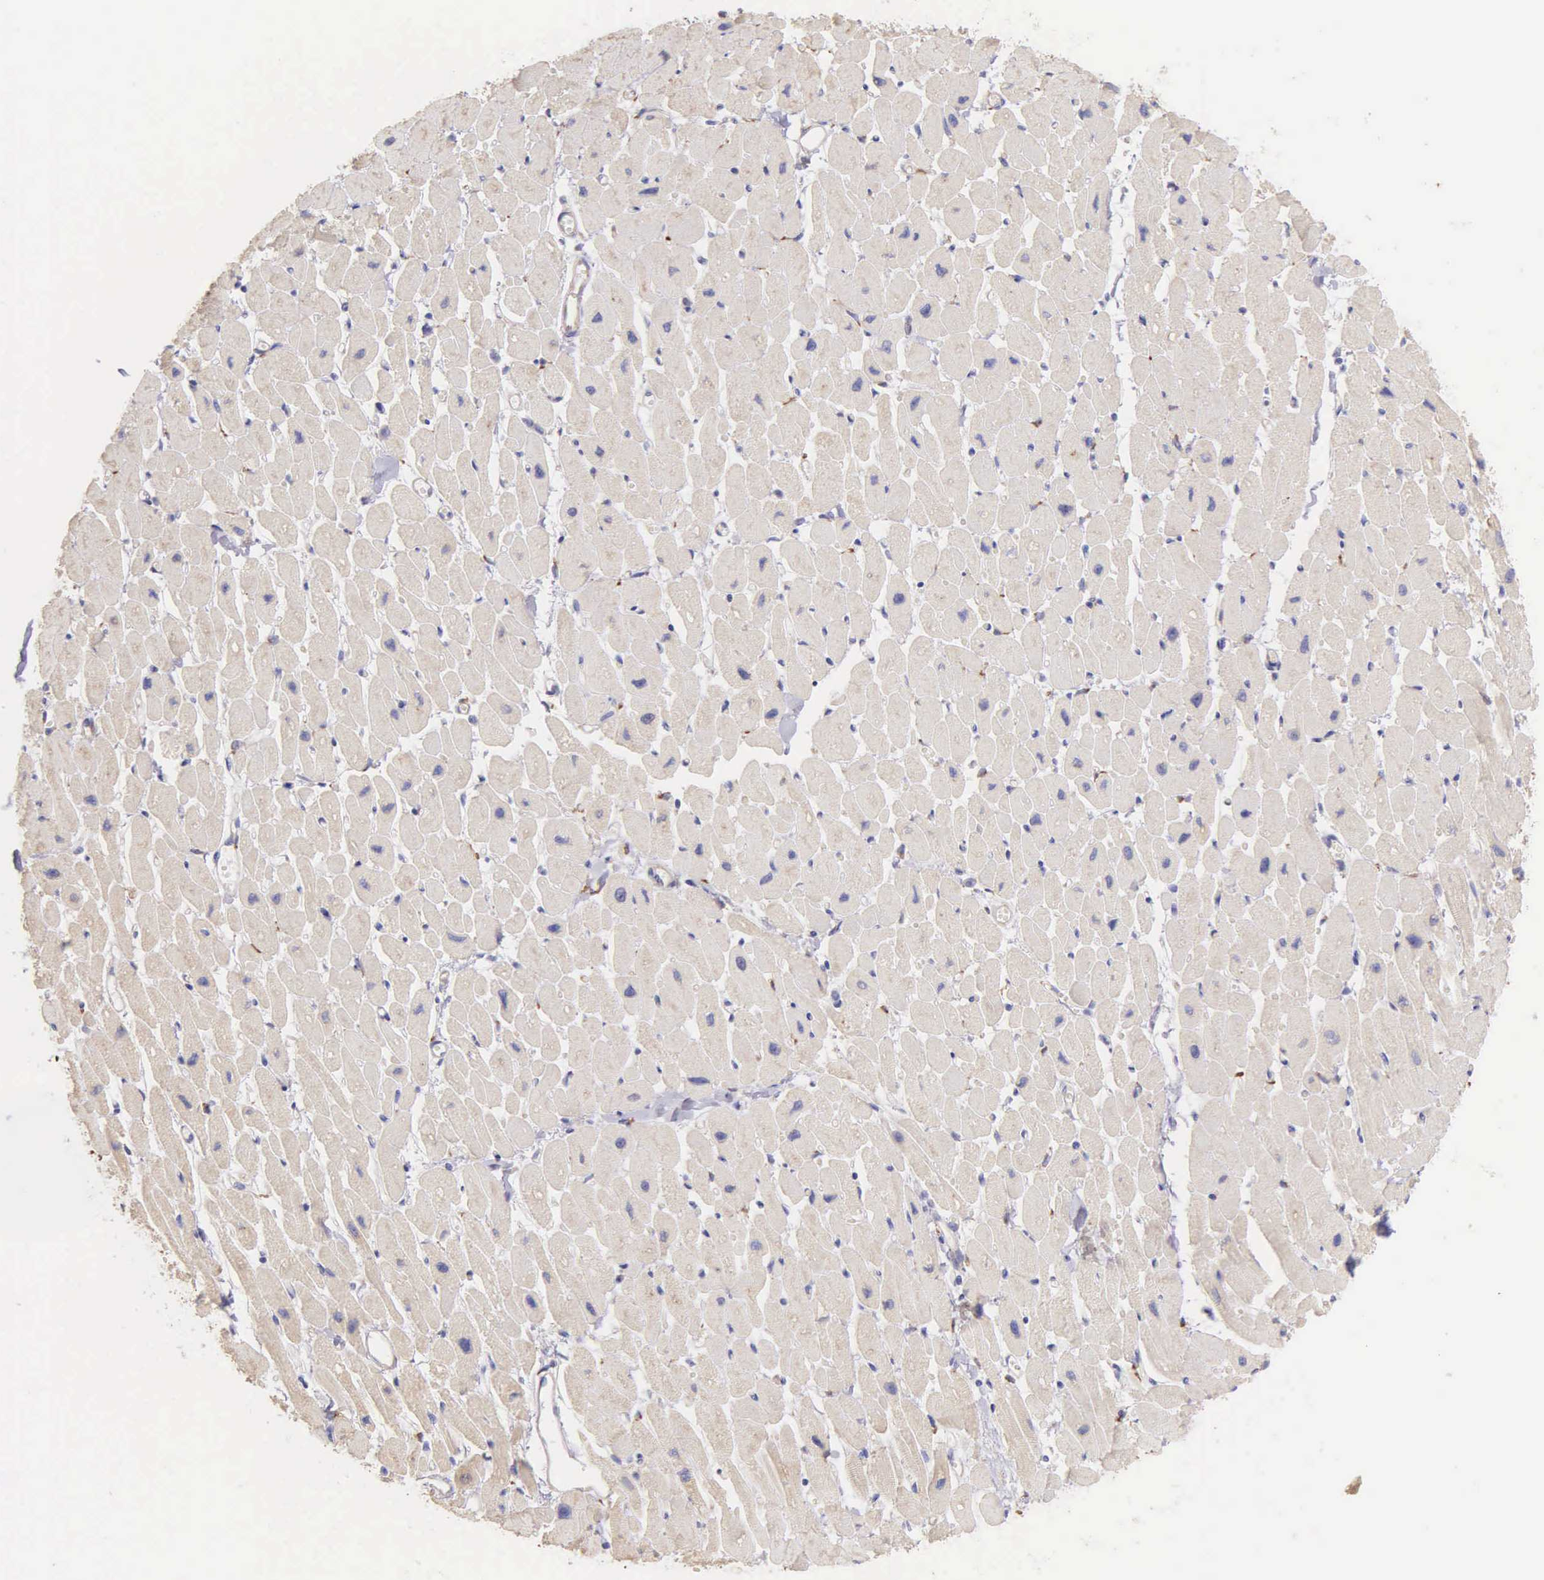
{"staining": {"intensity": "weak", "quantity": "<25%", "location": "cytoplasmic/membranous"}, "tissue": "heart muscle", "cell_type": "Cardiomyocytes", "image_type": "normal", "snomed": [{"axis": "morphology", "description": "Normal tissue, NOS"}, {"axis": "topography", "description": "Heart"}], "caption": "The image reveals no significant positivity in cardiomyocytes of heart muscle. The staining is performed using DAB (3,3'-diaminobenzidine) brown chromogen with nuclei counter-stained in using hematoxylin.", "gene": "CKAP4", "patient": {"sex": "female", "age": 54}}